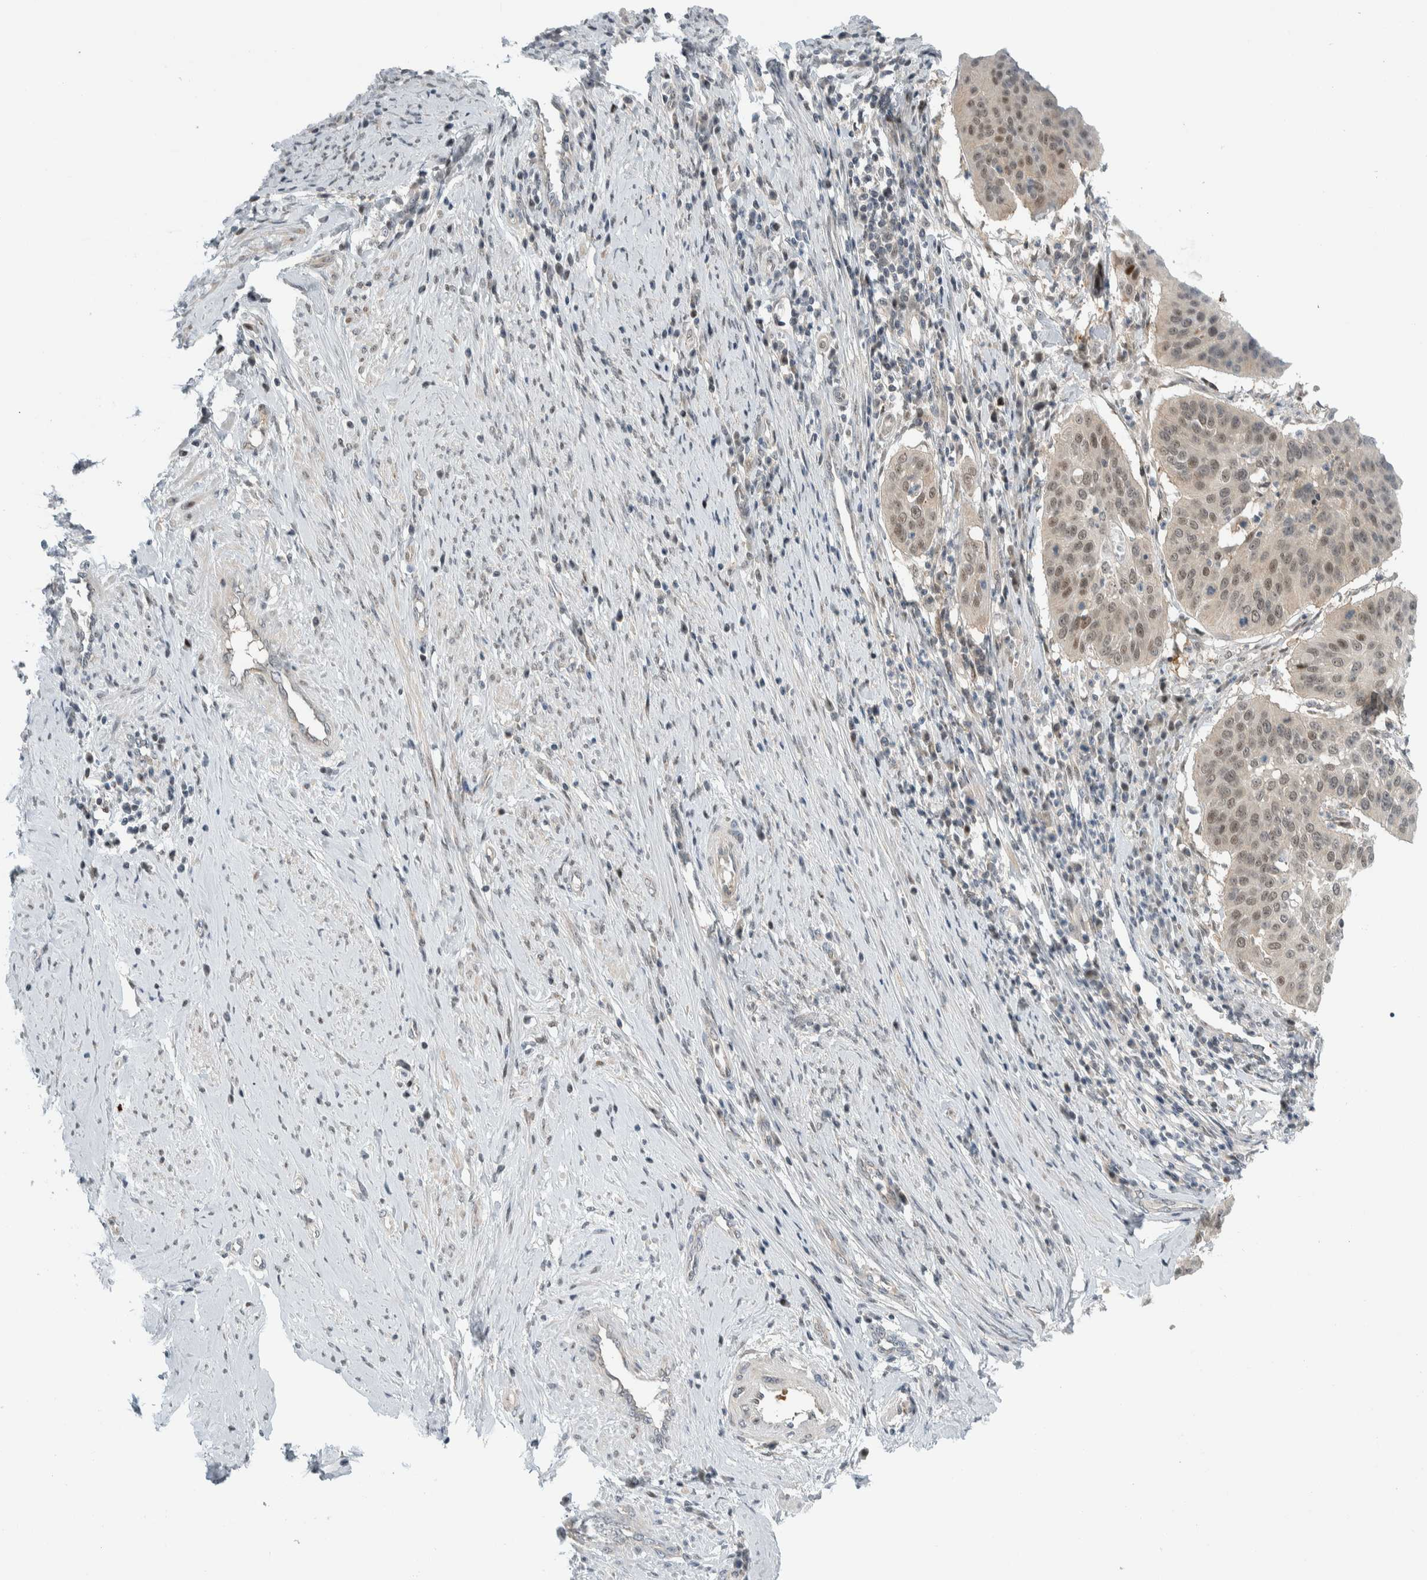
{"staining": {"intensity": "weak", "quantity": "25%-75%", "location": "nuclear"}, "tissue": "cervical cancer", "cell_type": "Tumor cells", "image_type": "cancer", "snomed": [{"axis": "morphology", "description": "Normal tissue, NOS"}, {"axis": "morphology", "description": "Squamous cell carcinoma, NOS"}, {"axis": "topography", "description": "Cervix"}], "caption": "The micrograph exhibits a brown stain indicating the presence of a protein in the nuclear of tumor cells in cervical cancer. Using DAB (3,3'-diaminobenzidine) (brown) and hematoxylin (blue) stains, captured at high magnification using brightfield microscopy.", "gene": "NCR3LG1", "patient": {"sex": "female", "age": 39}}